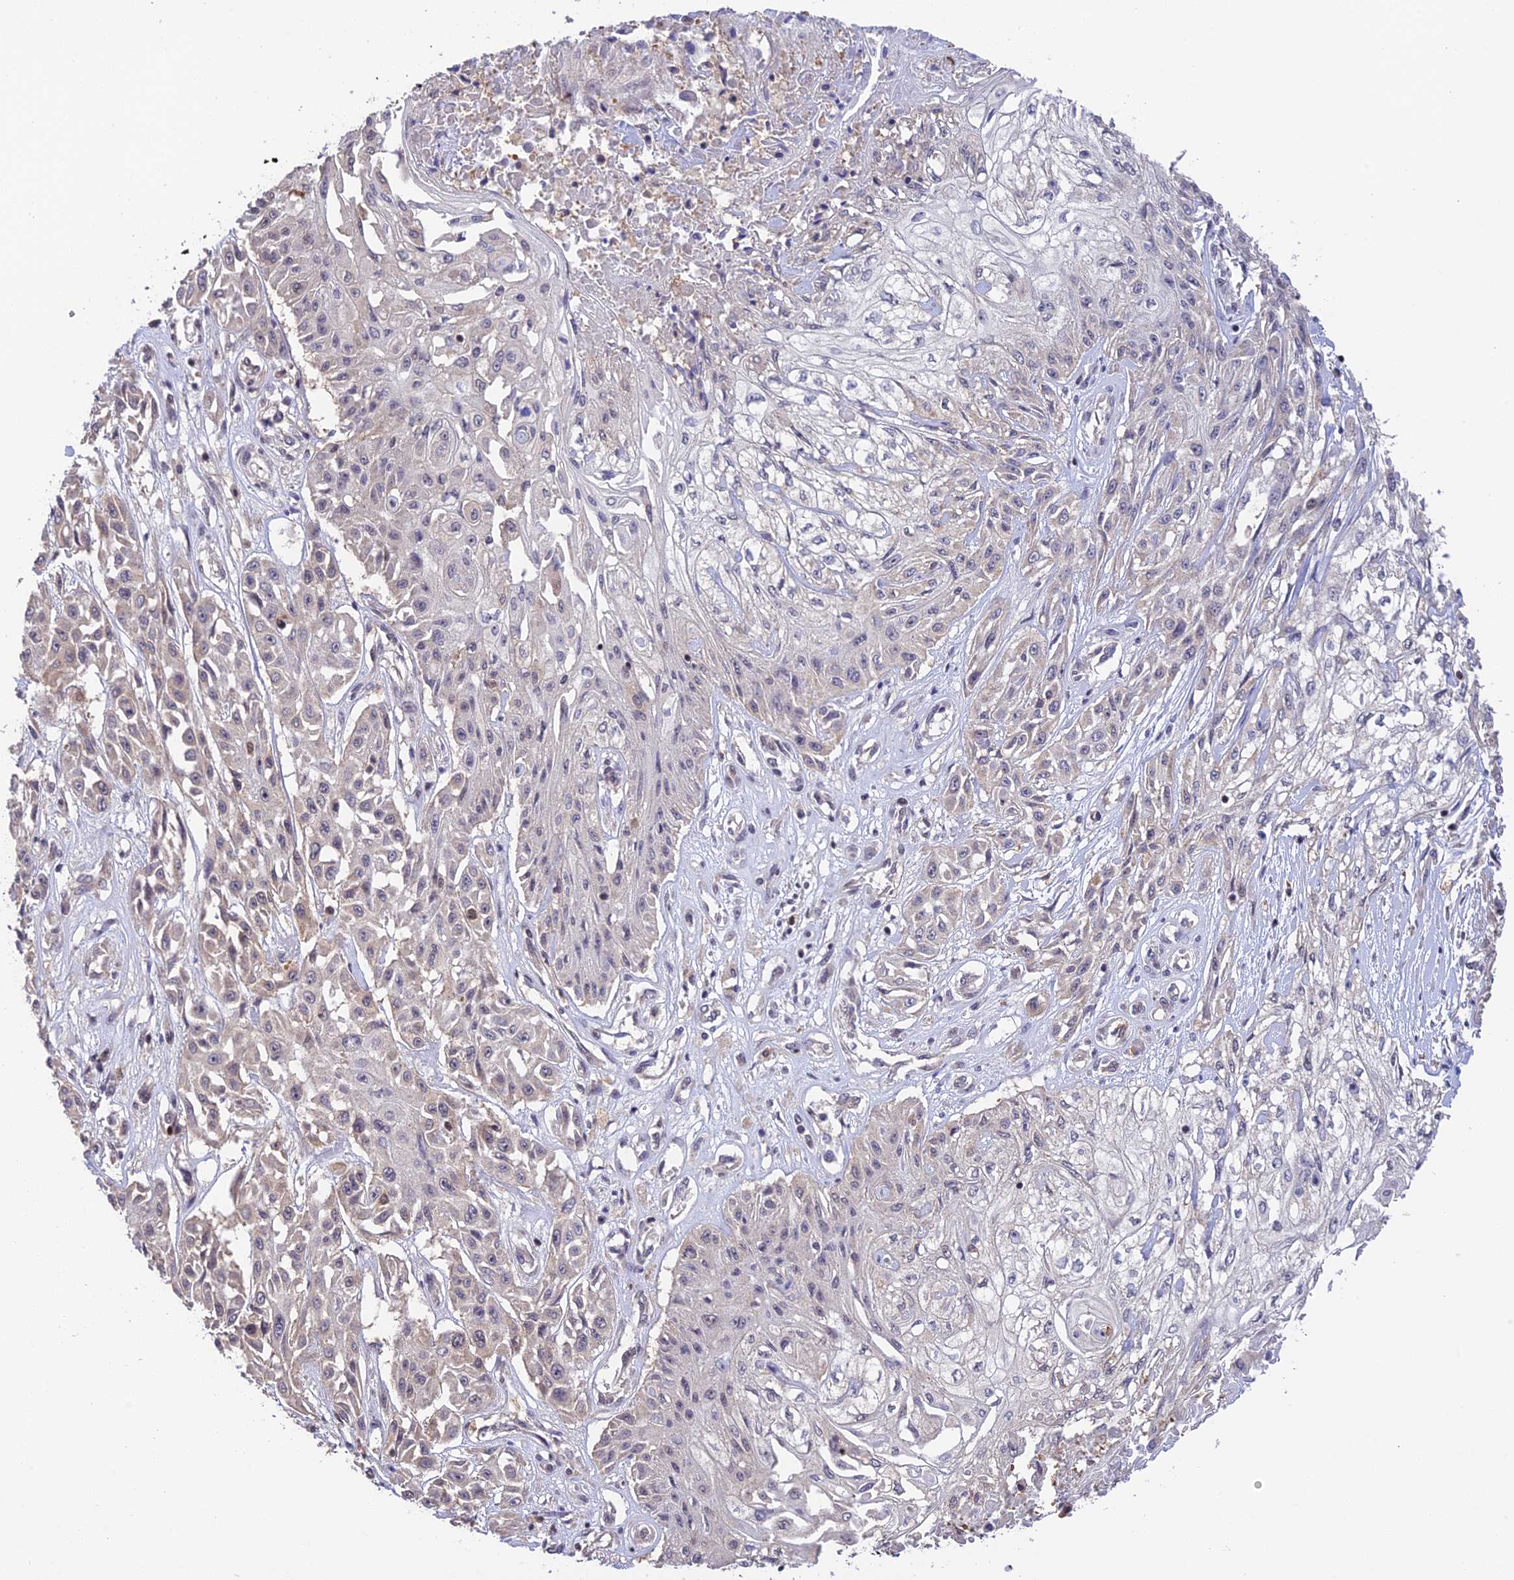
{"staining": {"intensity": "negative", "quantity": "none", "location": "none"}, "tissue": "skin cancer", "cell_type": "Tumor cells", "image_type": "cancer", "snomed": [{"axis": "morphology", "description": "Squamous cell carcinoma, NOS"}, {"axis": "morphology", "description": "Squamous cell carcinoma, metastatic, NOS"}, {"axis": "topography", "description": "Skin"}, {"axis": "topography", "description": "Lymph node"}], "caption": "An IHC photomicrograph of skin cancer (squamous cell carcinoma) is shown. There is no staining in tumor cells of skin cancer (squamous cell carcinoma).", "gene": "THAP11", "patient": {"sex": "male", "age": 75}}